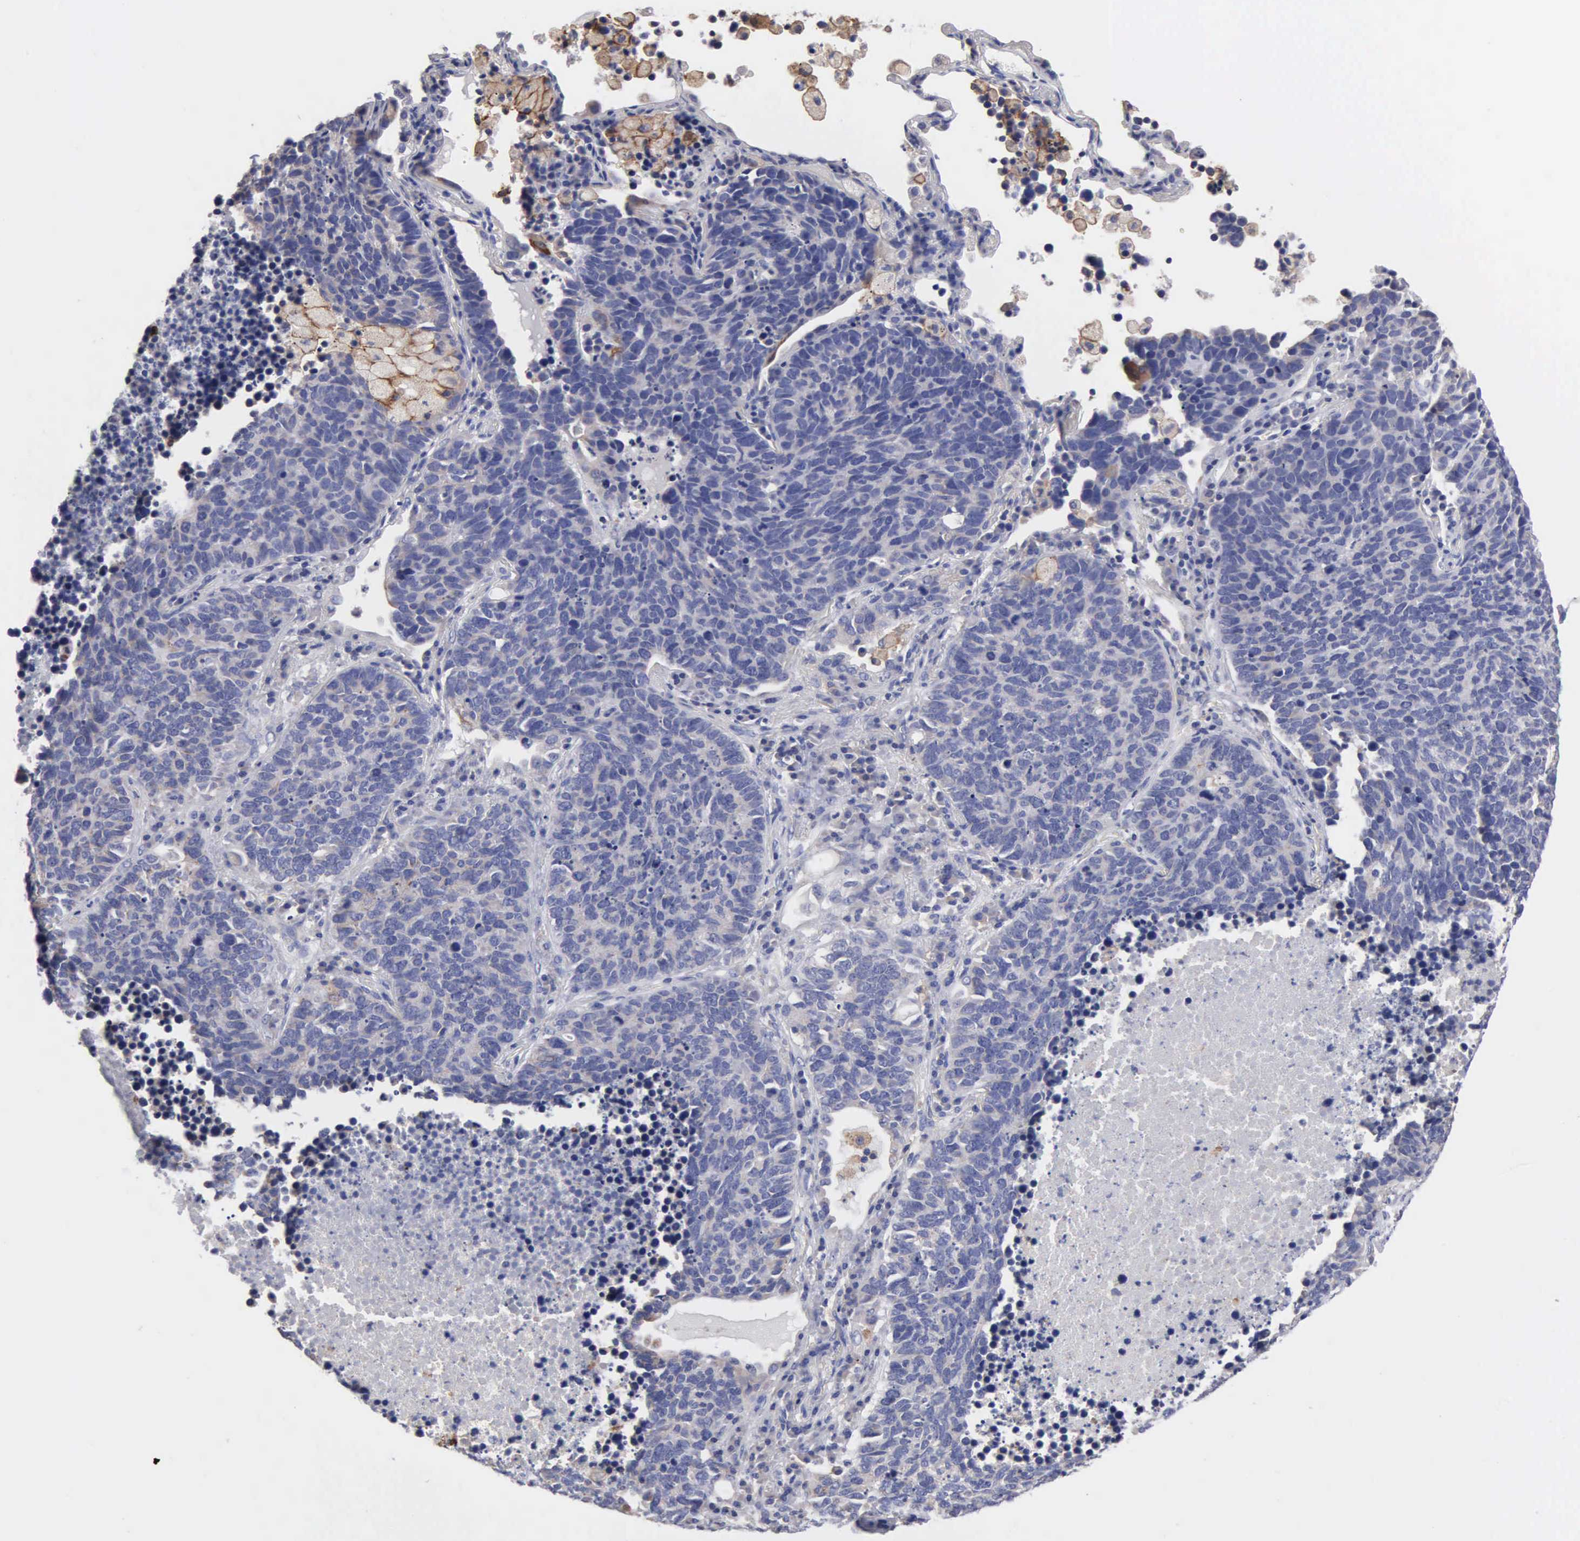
{"staining": {"intensity": "negative", "quantity": "none", "location": "none"}, "tissue": "lung cancer", "cell_type": "Tumor cells", "image_type": "cancer", "snomed": [{"axis": "morphology", "description": "Neoplasm, malignant, NOS"}, {"axis": "topography", "description": "Lung"}], "caption": "There is no significant positivity in tumor cells of malignant neoplasm (lung). (DAB (3,3'-diaminobenzidine) IHC visualized using brightfield microscopy, high magnification).", "gene": "PTGS2", "patient": {"sex": "female", "age": 75}}